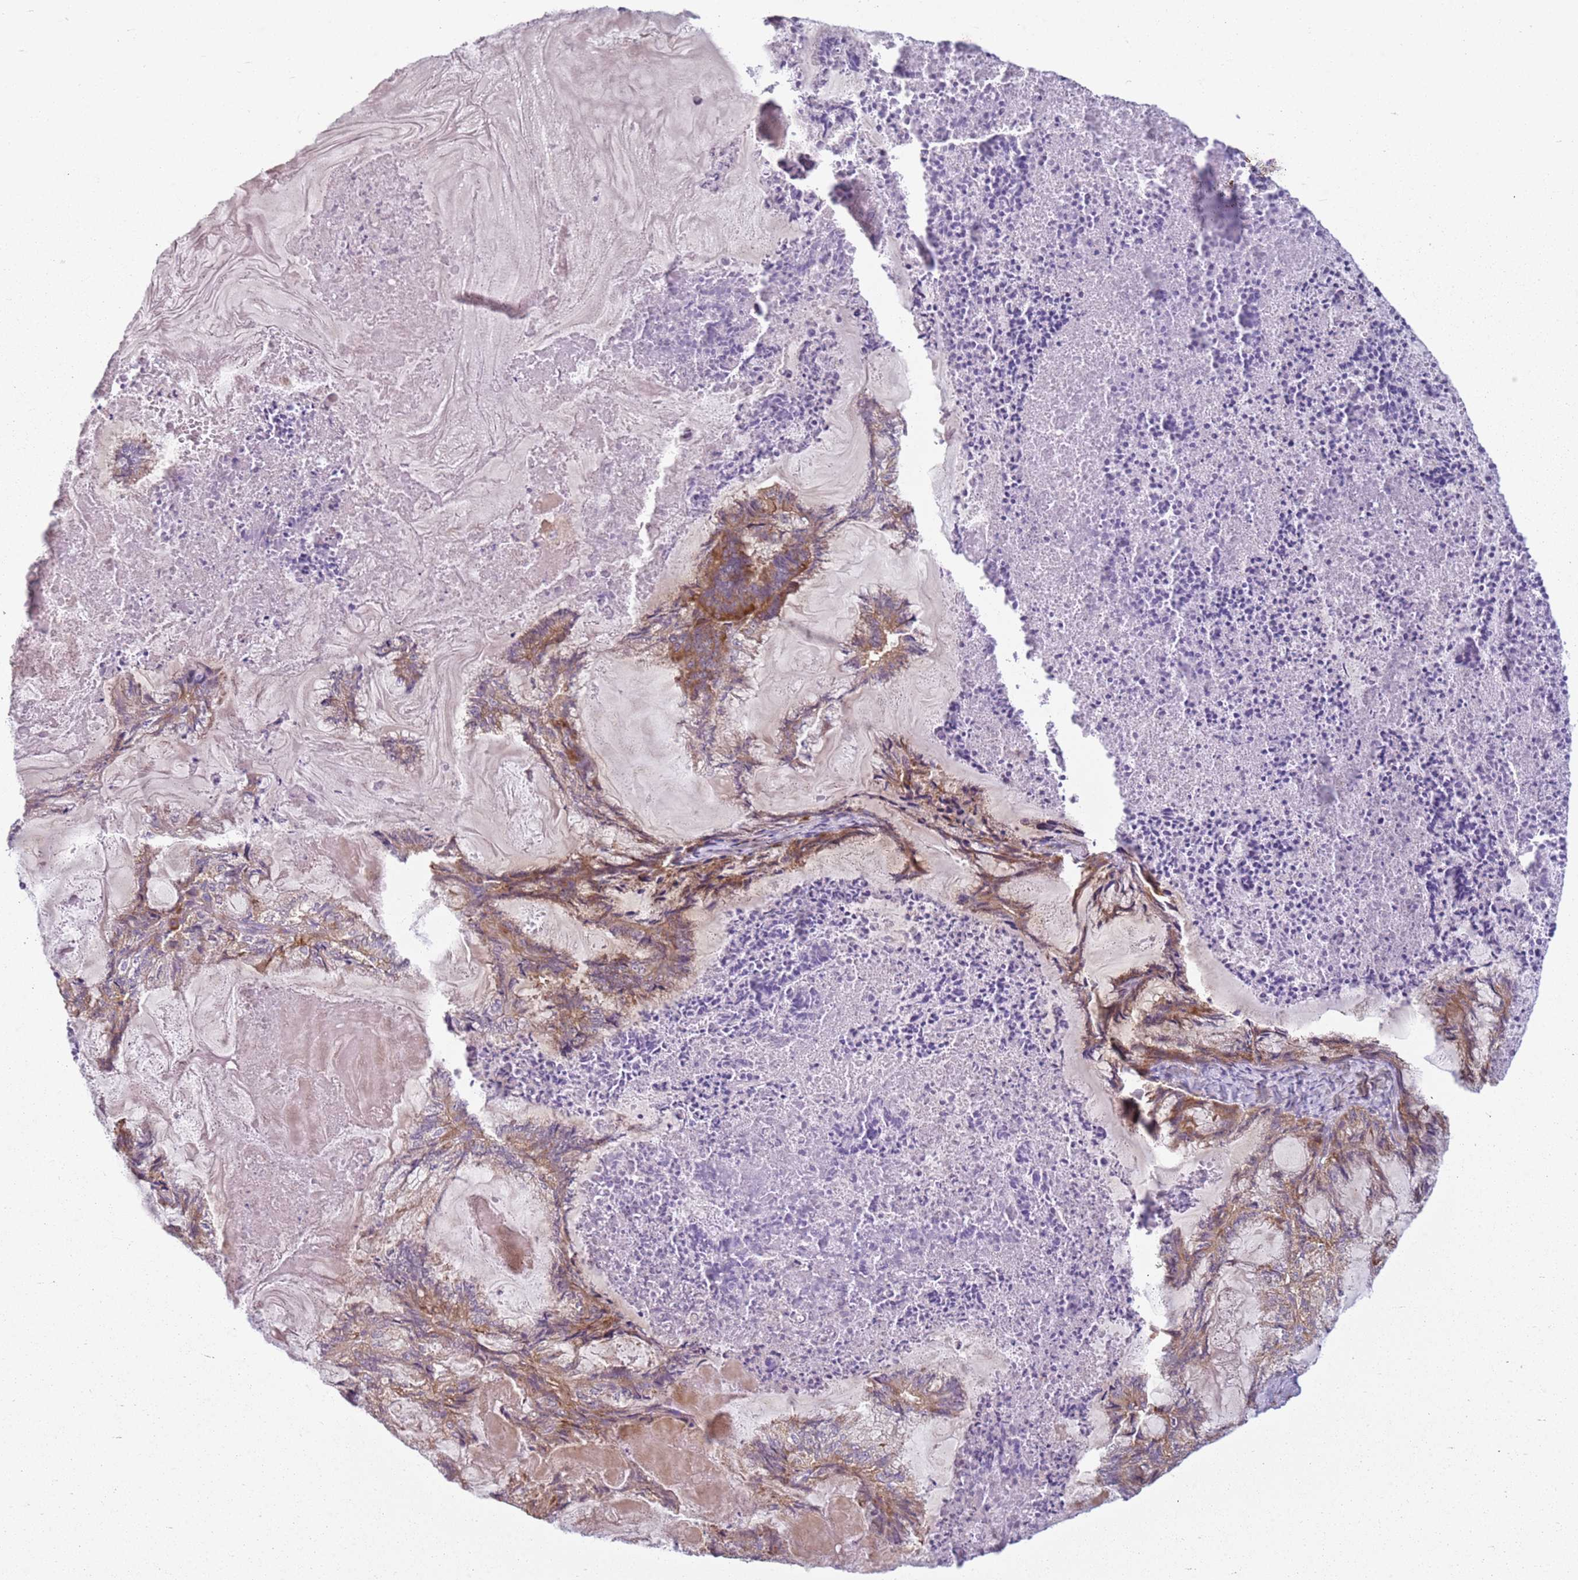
{"staining": {"intensity": "moderate", "quantity": ">75%", "location": "cytoplasmic/membranous"}, "tissue": "endometrial cancer", "cell_type": "Tumor cells", "image_type": "cancer", "snomed": [{"axis": "morphology", "description": "Adenocarcinoma, NOS"}, {"axis": "topography", "description": "Endometrium"}], "caption": "Moderate cytoplasmic/membranous protein staining is seen in about >75% of tumor cells in endometrial cancer.", "gene": "RPS28", "patient": {"sex": "female", "age": 86}}